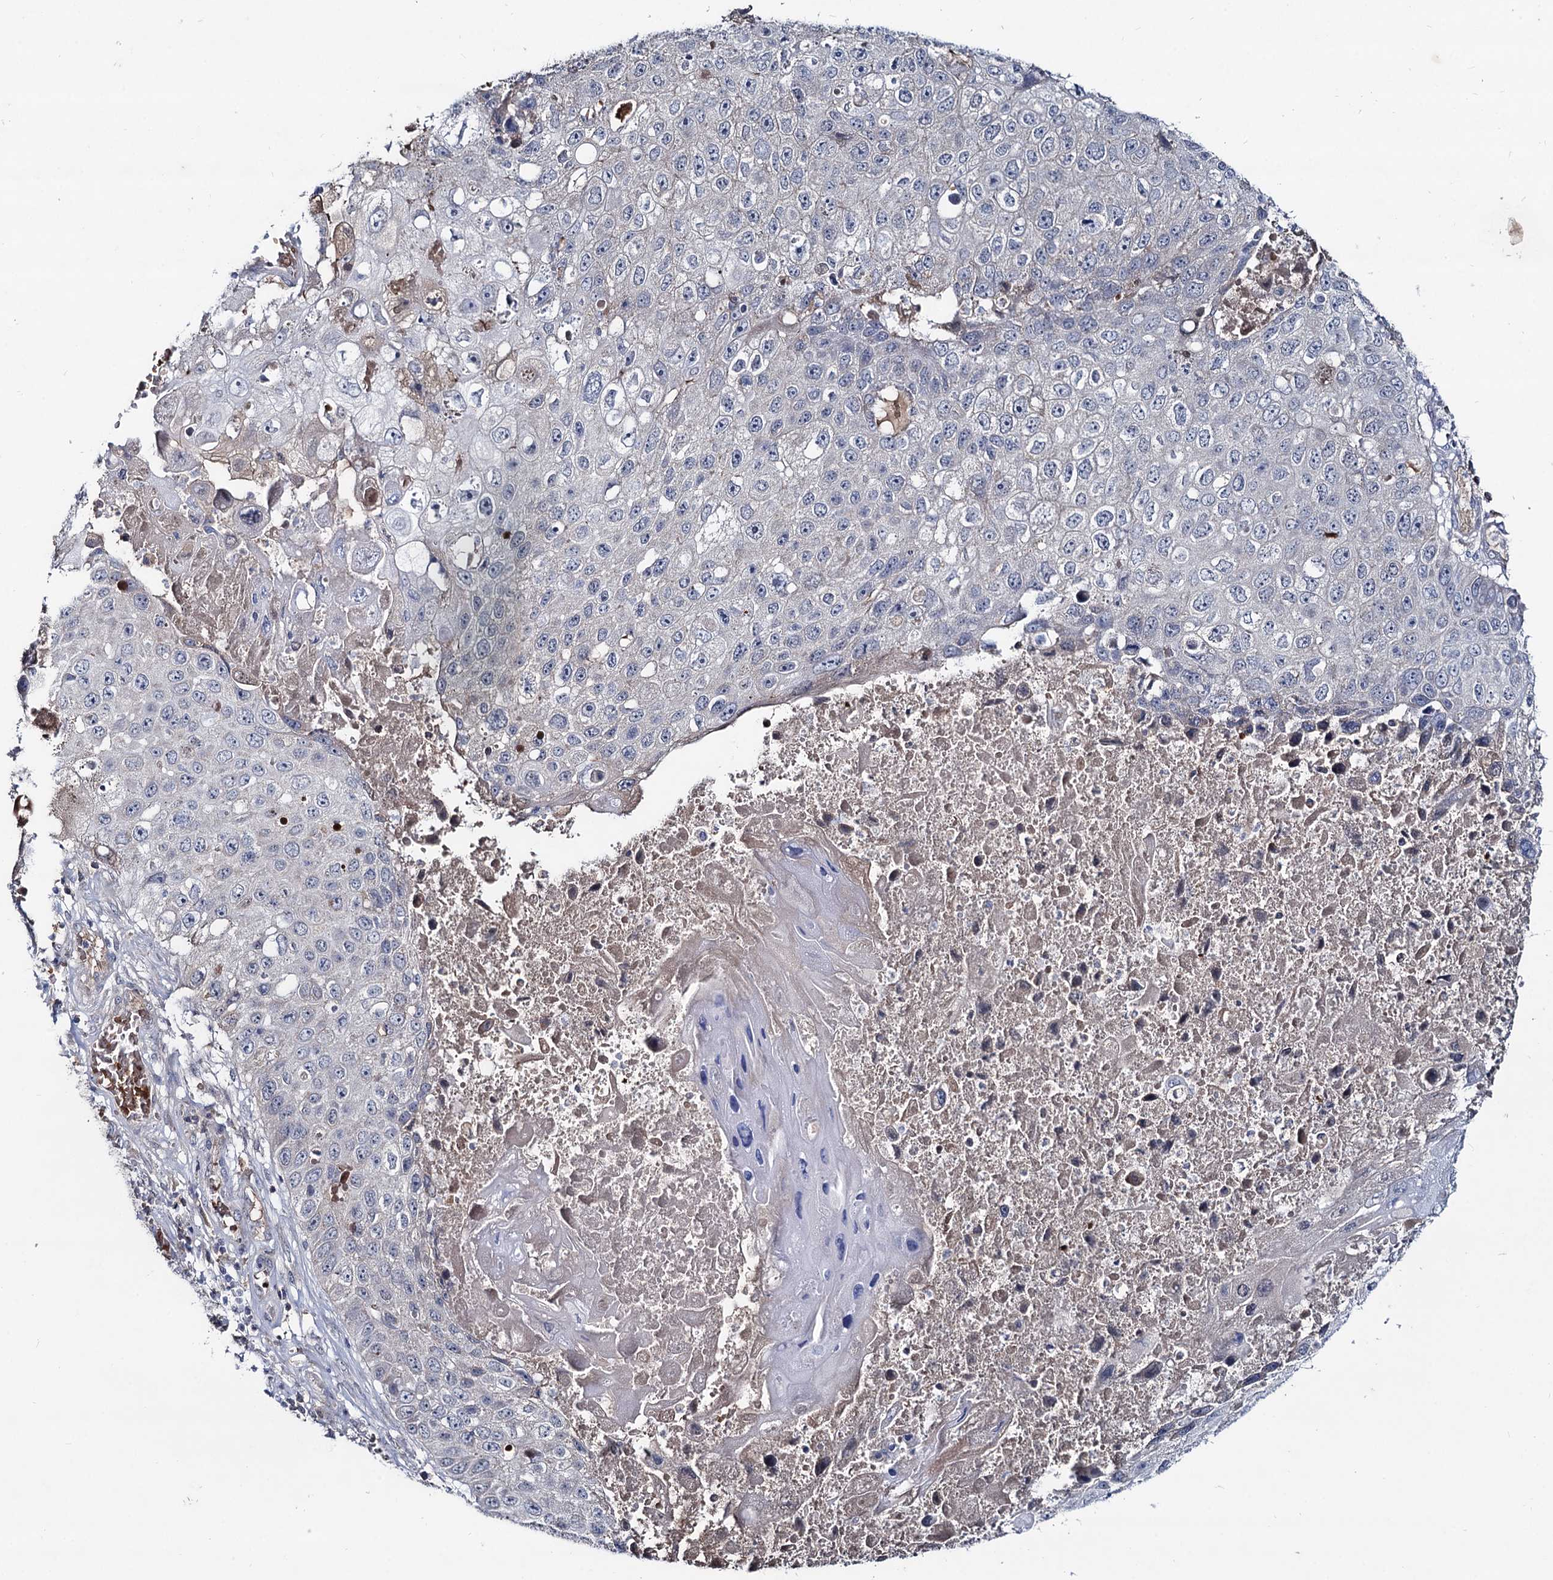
{"staining": {"intensity": "negative", "quantity": "none", "location": "none"}, "tissue": "lung cancer", "cell_type": "Tumor cells", "image_type": "cancer", "snomed": [{"axis": "morphology", "description": "Squamous cell carcinoma, NOS"}, {"axis": "topography", "description": "Lung"}], "caption": "The immunohistochemistry photomicrograph has no significant expression in tumor cells of lung cancer (squamous cell carcinoma) tissue.", "gene": "RNF6", "patient": {"sex": "male", "age": 61}}